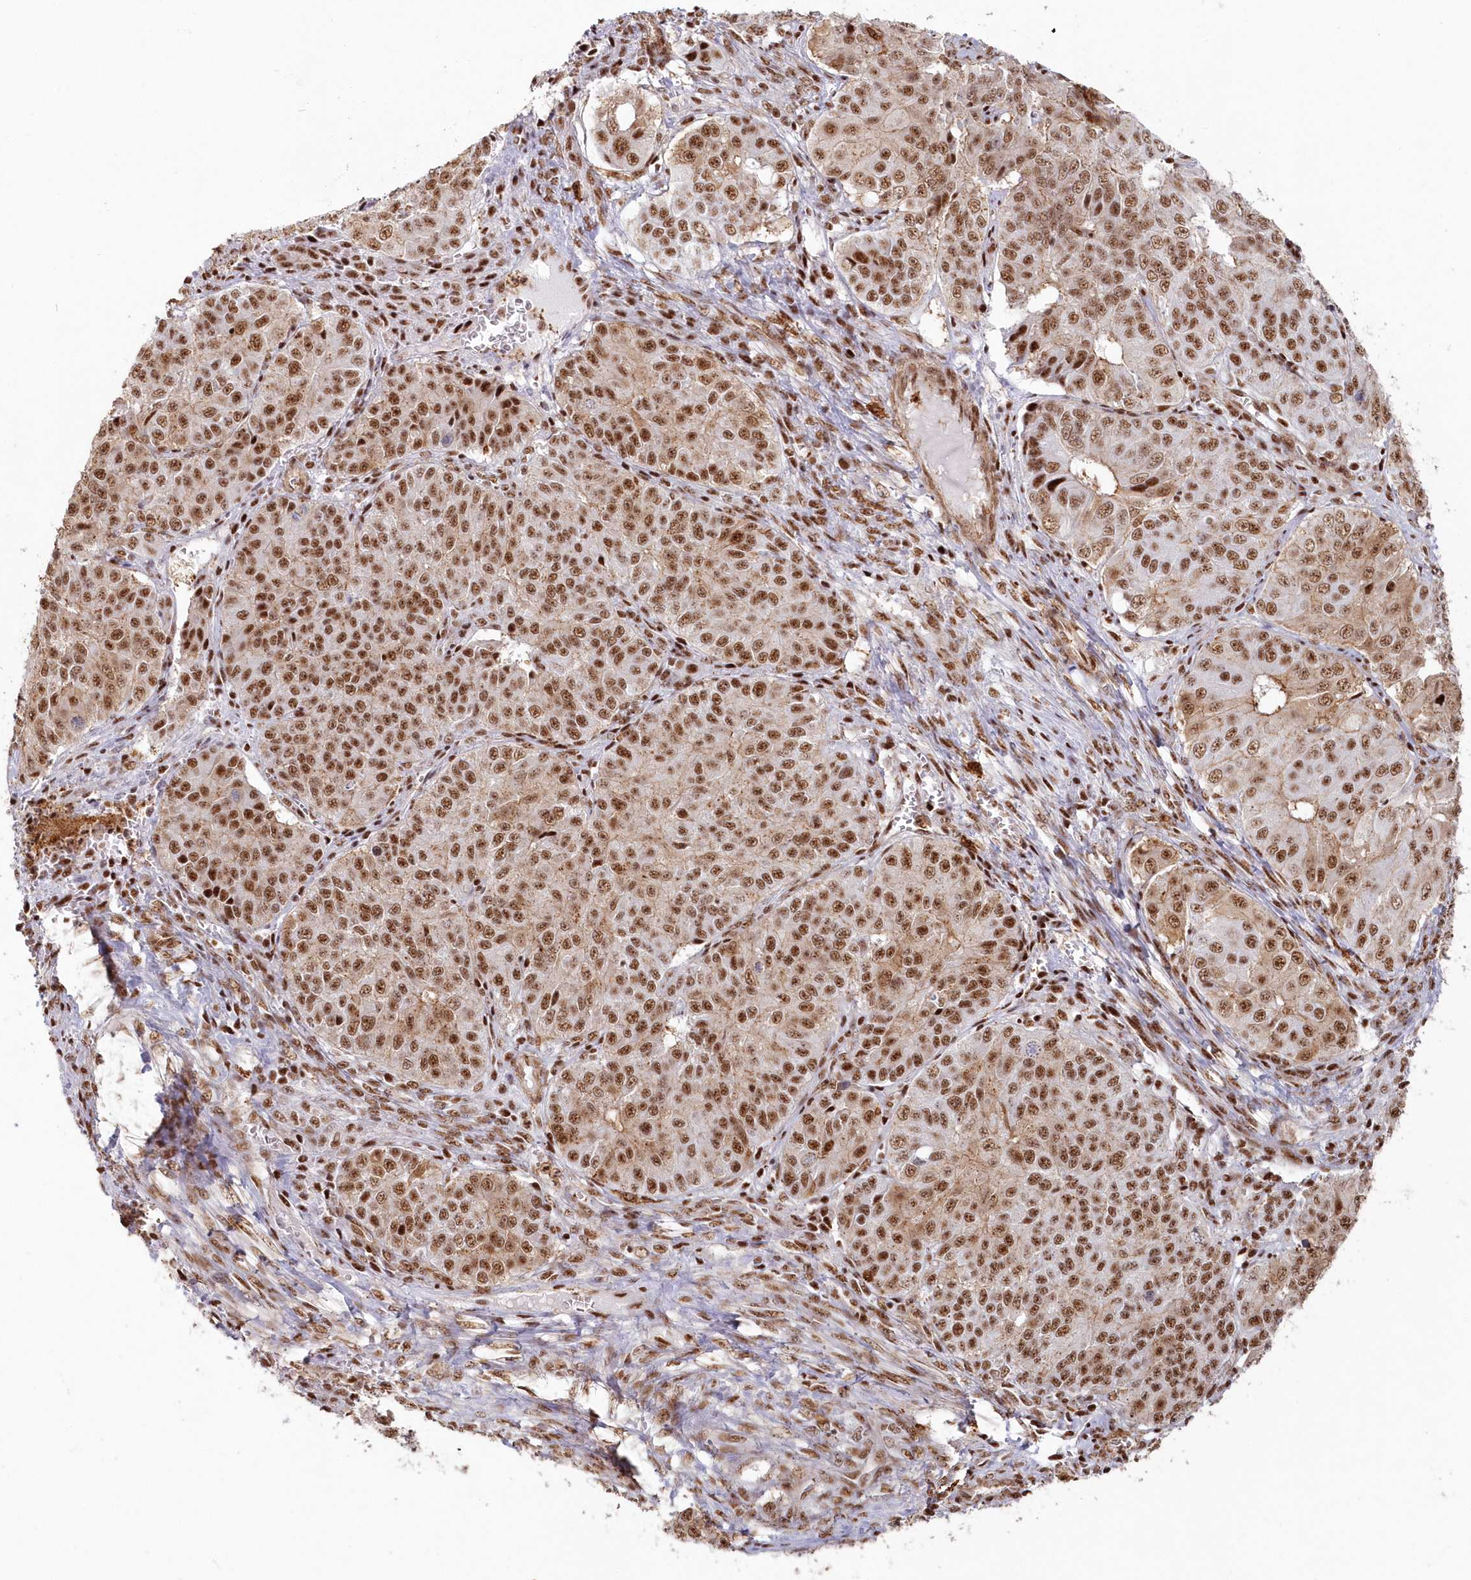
{"staining": {"intensity": "strong", "quantity": ">75%", "location": "cytoplasmic/membranous,nuclear"}, "tissue": "ovarian cancer", "cell_type": "Tumor cells", "image_type": "cancer", "snomed": [{"axis": "morphology", "description": "Carcinoma, endometroid"}, {"axis": "topography", "description": "Ovary"}], "caption": "Tumor cells reveal strong cytoplasmic/membranous and nuclear staining in about >75% of cells in endometroid carcinoma (ovarian). The protein is shown in brown color, while the nuclei are stained blue.", "gene": "DDX46", "patient": {"sex": "female", "age": 51}}